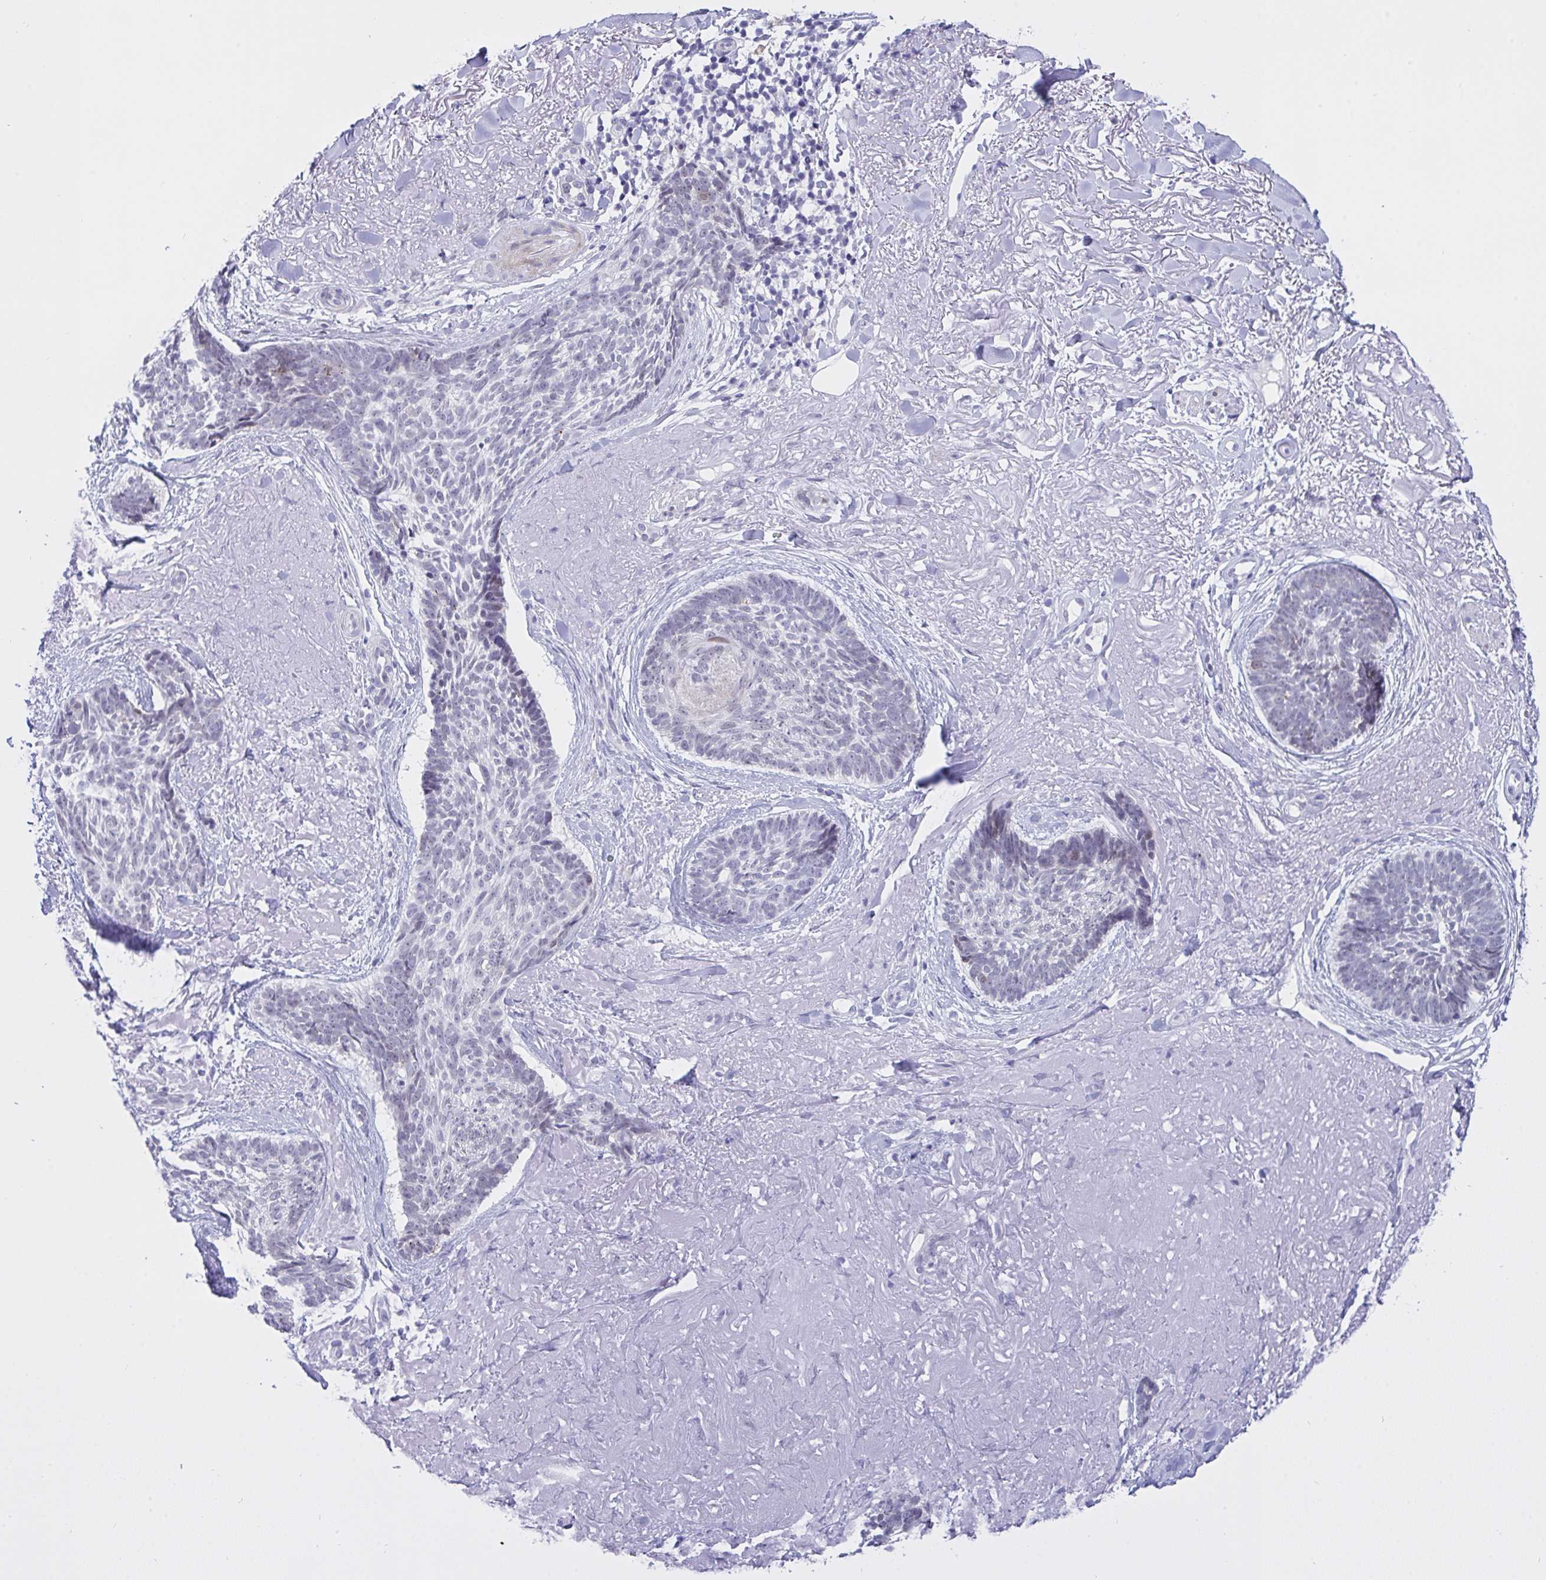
{"staining": {"intensity": "negative", "quantity": "none", "location": "none"}, "tissue": "skin cancer", "cell_type": "Tumor cells", "image_type": "cancer", "snomed": [{"axis": "morphology", "description": "Basal cell carcinoma"}, {"axis": "topography", "description": "Skin"}, {"axis": "topography", "description": "Skin of face"}, {"axis": "topography", "description": "Skin of nose"}], "caption": "Basal cell carcinoma (skin) was stained to show a protein in brown. There is no significant staining in tumor cells.", "gene": "FBXL22", "patient": {"sex": "female", "age": 86}}